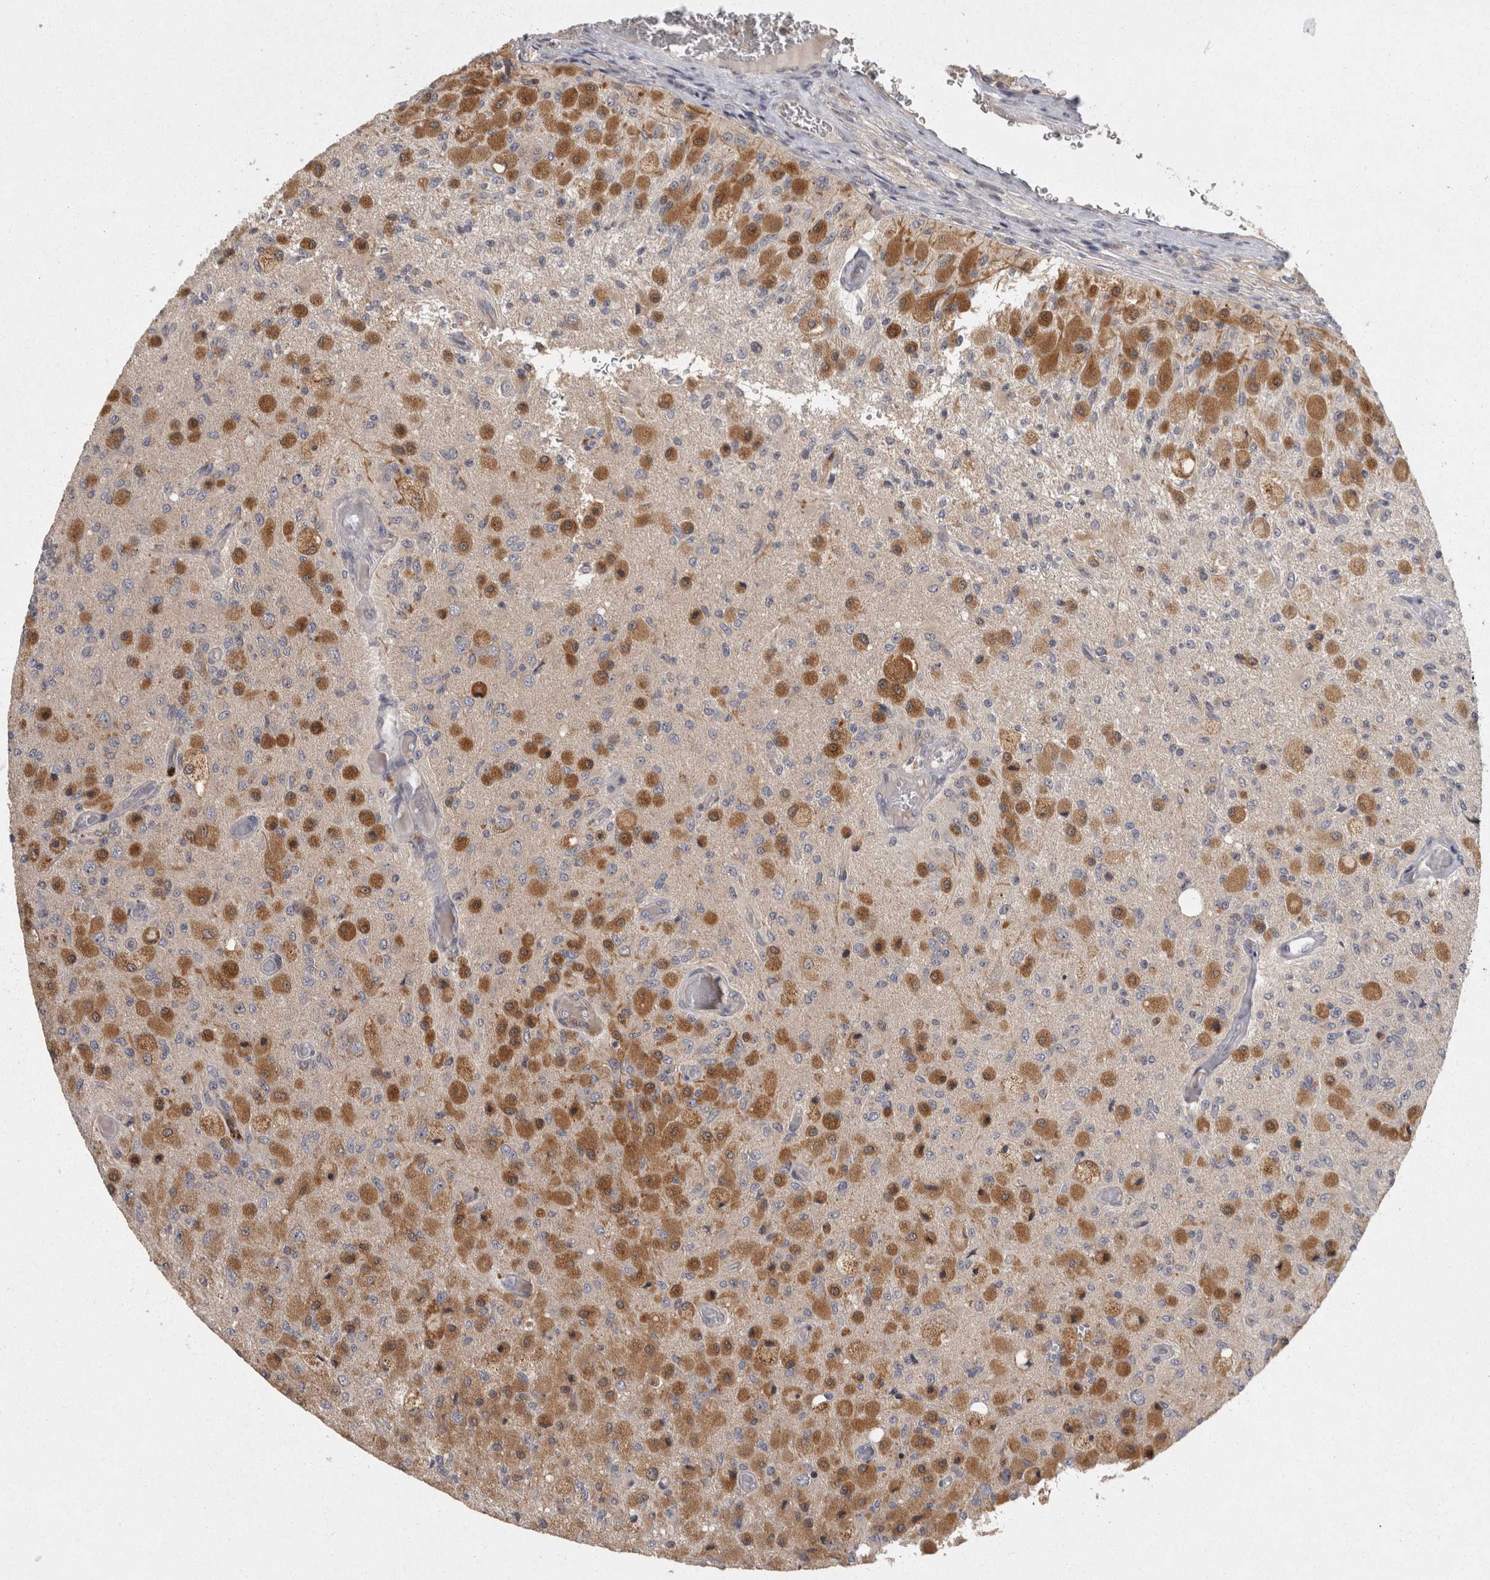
{"staining": {"intensity": "moderate", "quantity": "25%-75%", "location": "cytoplasmic/membranous"}, "tissue": "glioma", "cell_type": "Tumor cells", "image_type": "cancer", "snomed": [{"axis": "morphology", "description": "Normal tissue, NOS"}, {"axis": "morphology", "description": "Glioma, malignant, High grade"}, {"axis": "topography", "description": "Cerebral cortex"}], "caption": "The immunohistochemical stain labels moderate cytoplasmic/membranous positivity in tumor cells of malignant glioma (high-grade) tissue. The staining was performed using DAB to visualize the protein expression in brown, while the nuclei were stained in blue with hematoxylin (Magnification: 20x).", "gene": "ACAT2", "patient": {"sex": "male", "age": 77}}